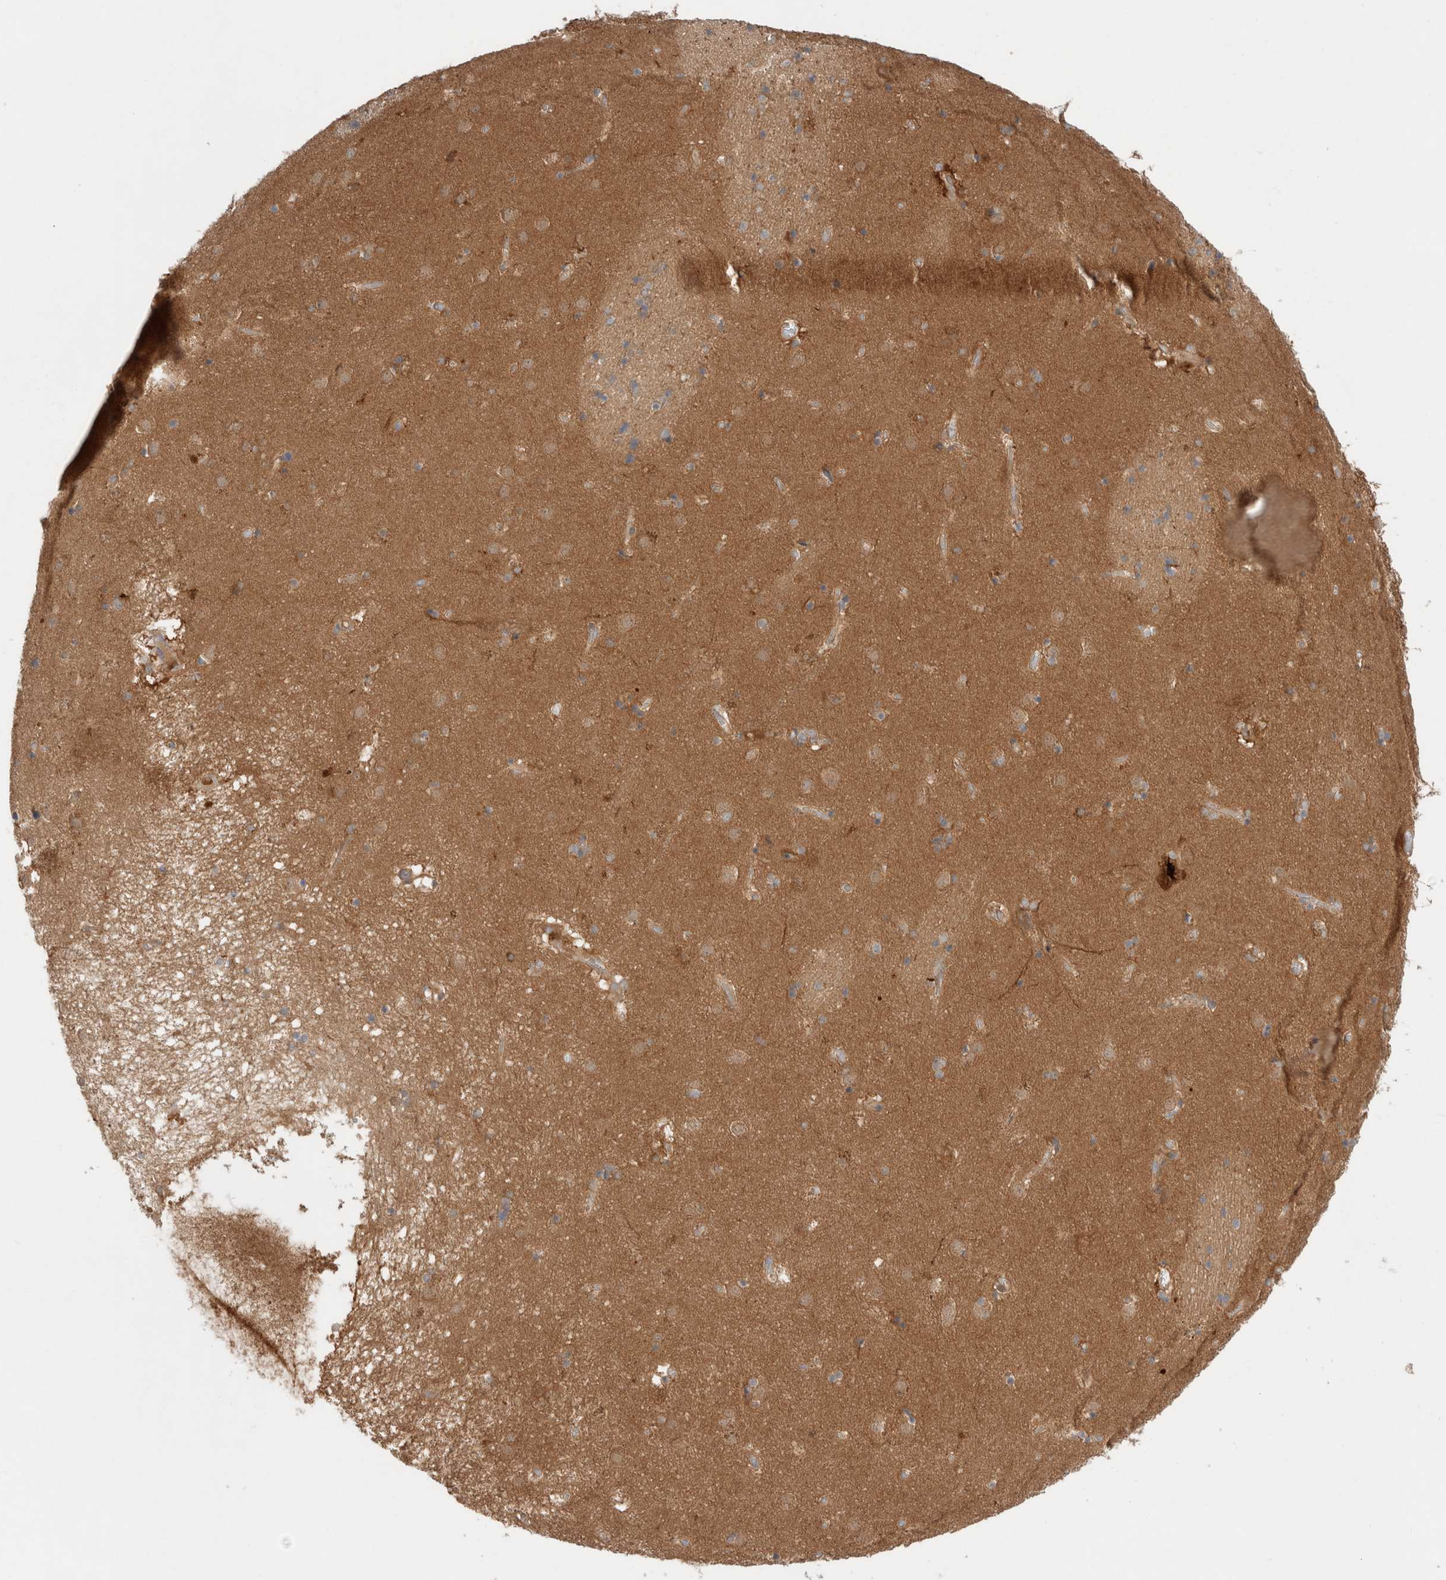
{"staining": {"intensity": "strong", "quantity": "25%-75%", "location": "cytoplasmic/membranous"}, "tissue": "caudate", "cell_type": "Glial cells", "image_type": "normal", "snomed": [{"axis": "morphology", "description": "Normal tissue, NOS"}, {"axis": "topography", "description": "Lateral ventricle wall"}], "caption": "Immunohistochemical staining of benign human caudate displays 25%-75% levels of strong cytoplasmic/membranous protein staining in about 25%-75% of glial cells.", "gene": "KLHL14", "patient": {"sex": "male", "age": 70}}